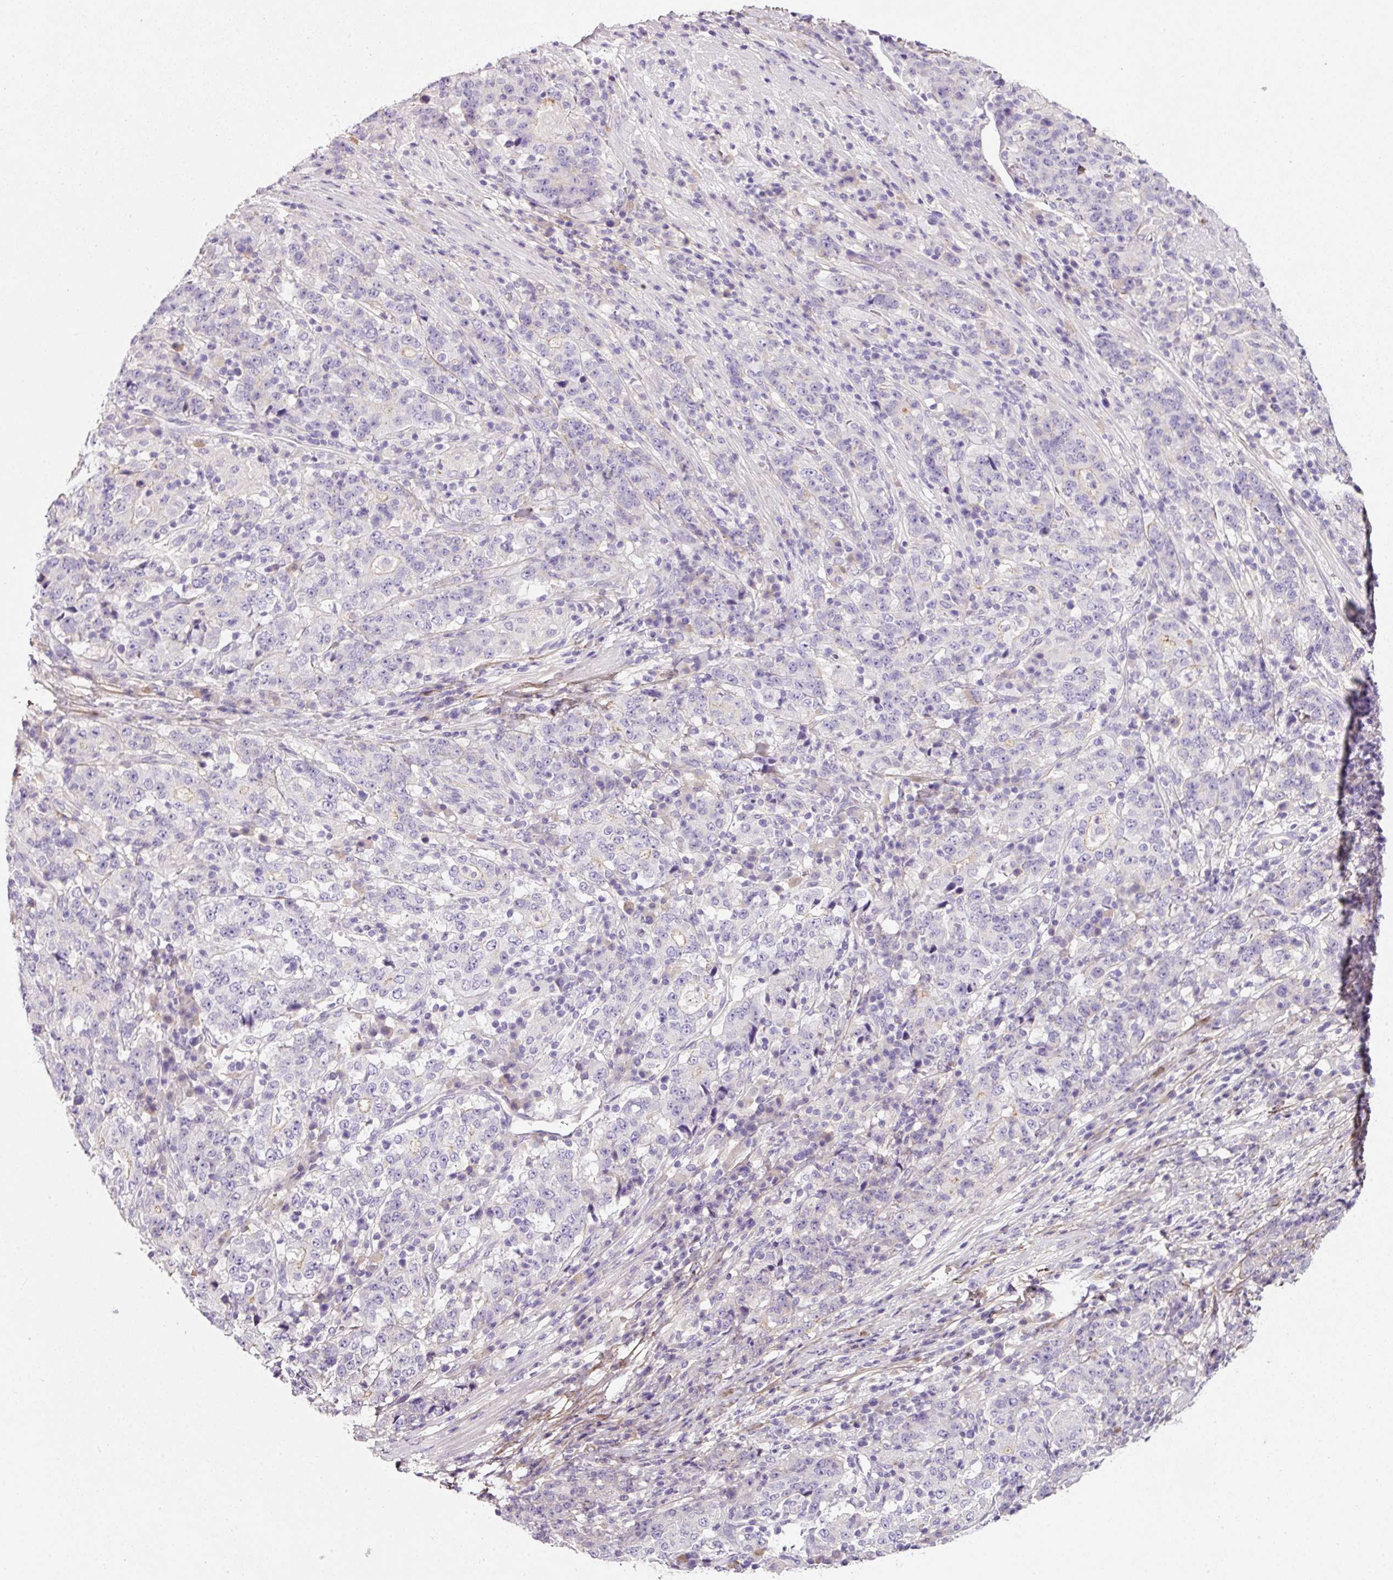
{"staining": {"intensity": "negative", "quantity": "none", "location": "none"}, "tissue": "stomach cancer", "cell_type": "Tumor cells", "image_type": "cancer", "snomed": [{"axis": "morphology", "description": "Adenocarcinoma, NOS"}, {"axis": "topography", "description": "Stomach"}], "caption": "High magnification brightfield microscopy of stomach cancer stained with DAB (3,3'-diaminobenzidine) (brown) and counterstained with hematoxylin (blue): tumor cells show no significant staining.", "gene": "SOS2", "patient": {"sex": "male", "age": 59}}